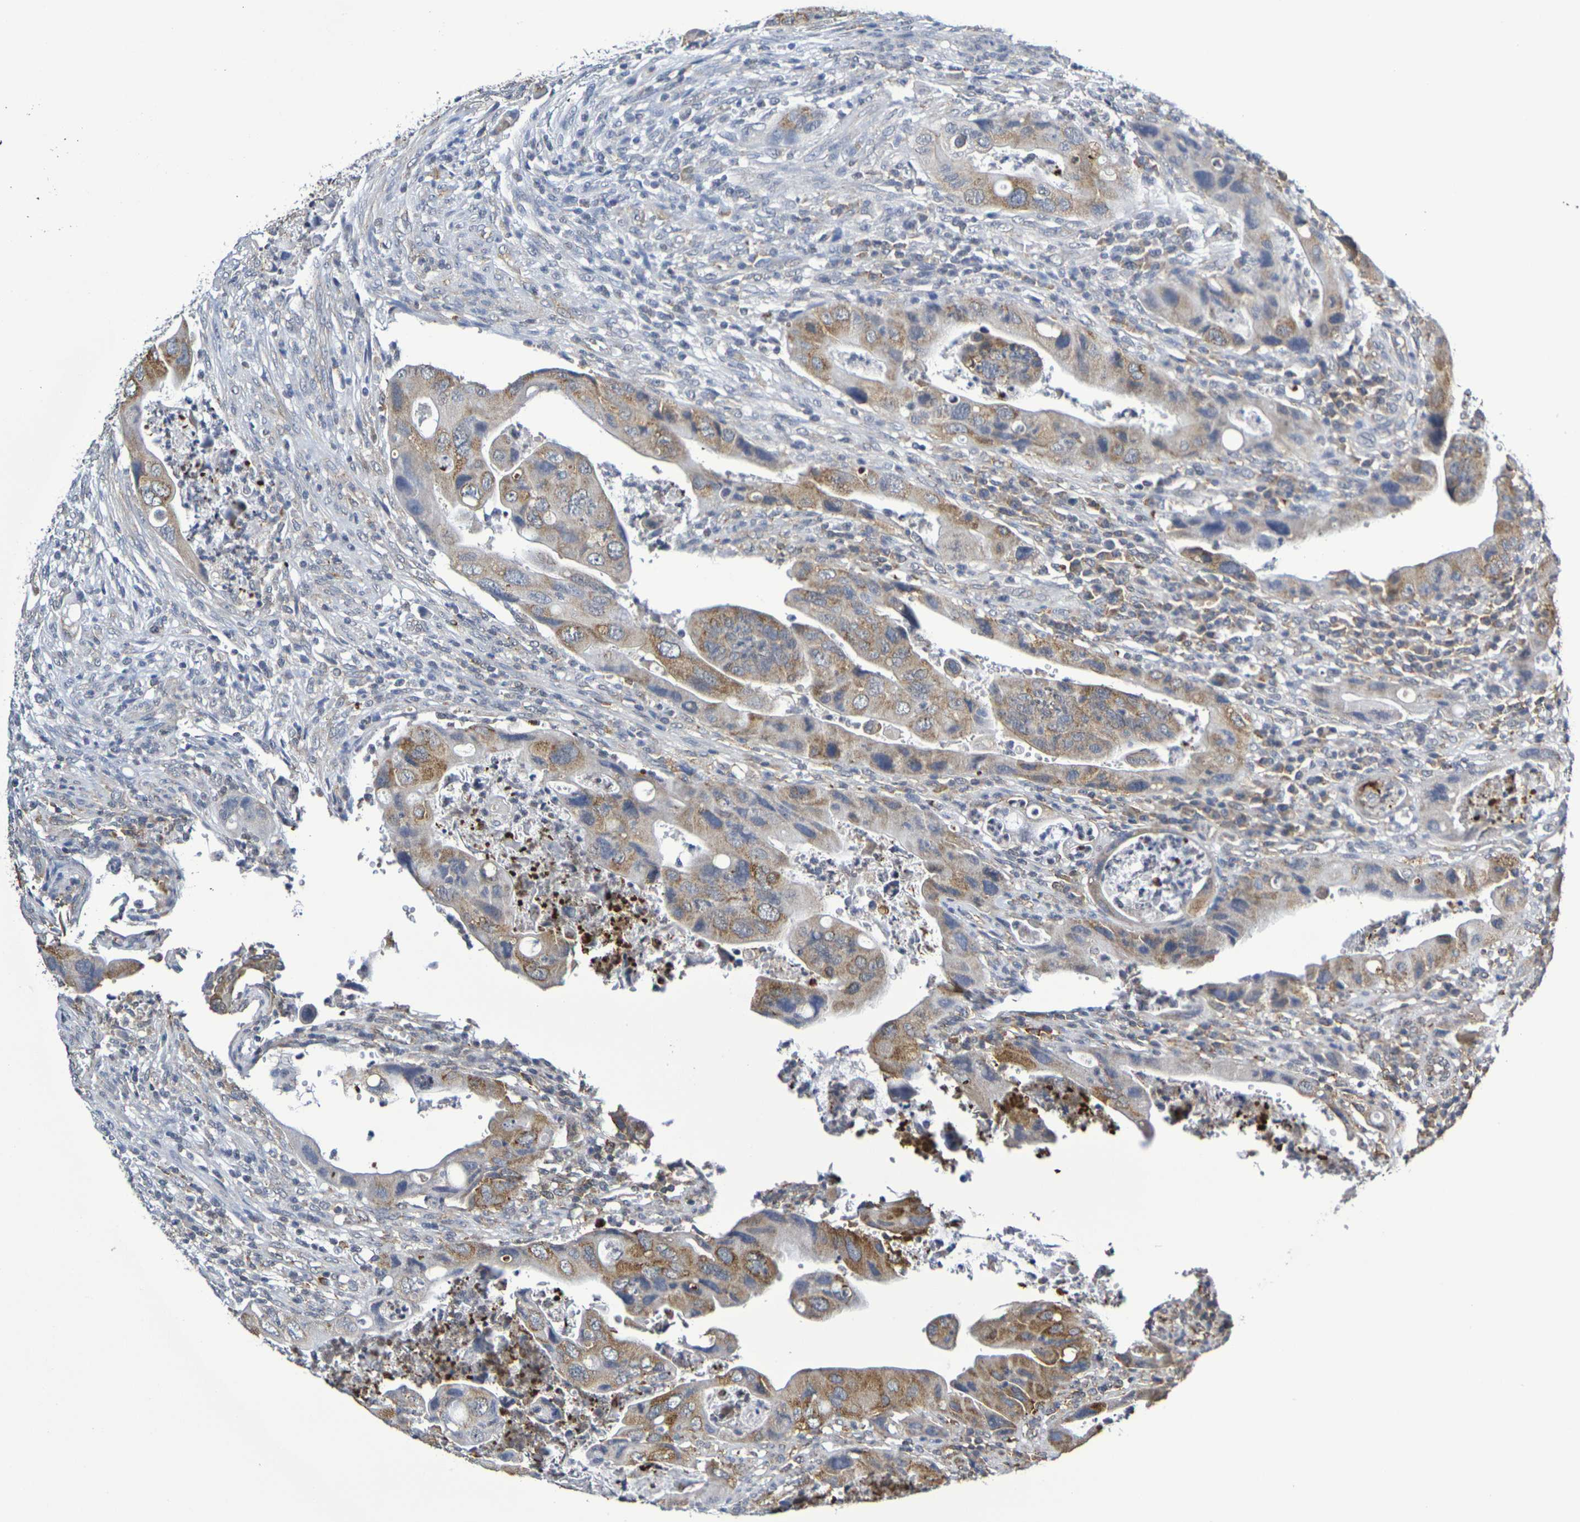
{"staining": {"intensity": "moderate", "quantity": ">75%", "location": "cytoplasmic/membranous"}, "tissue": "colorectal cancer", "cell_type": "Tumor cells", "image_type": "cancer", "snomed": [{"axis": "morphology", "description": "Adenocarcinoma, NOS"}, {"axis": "topography", "description": "Rectum"}], "caption": "An image of human colorectal cancer (adenocarcinoma) stained for a protein displays moderate cytoplasmic/membranous brown staining in tumor cells.", "gene": "CHRNB1", "patient": {"sex": "female", "age": 57}}